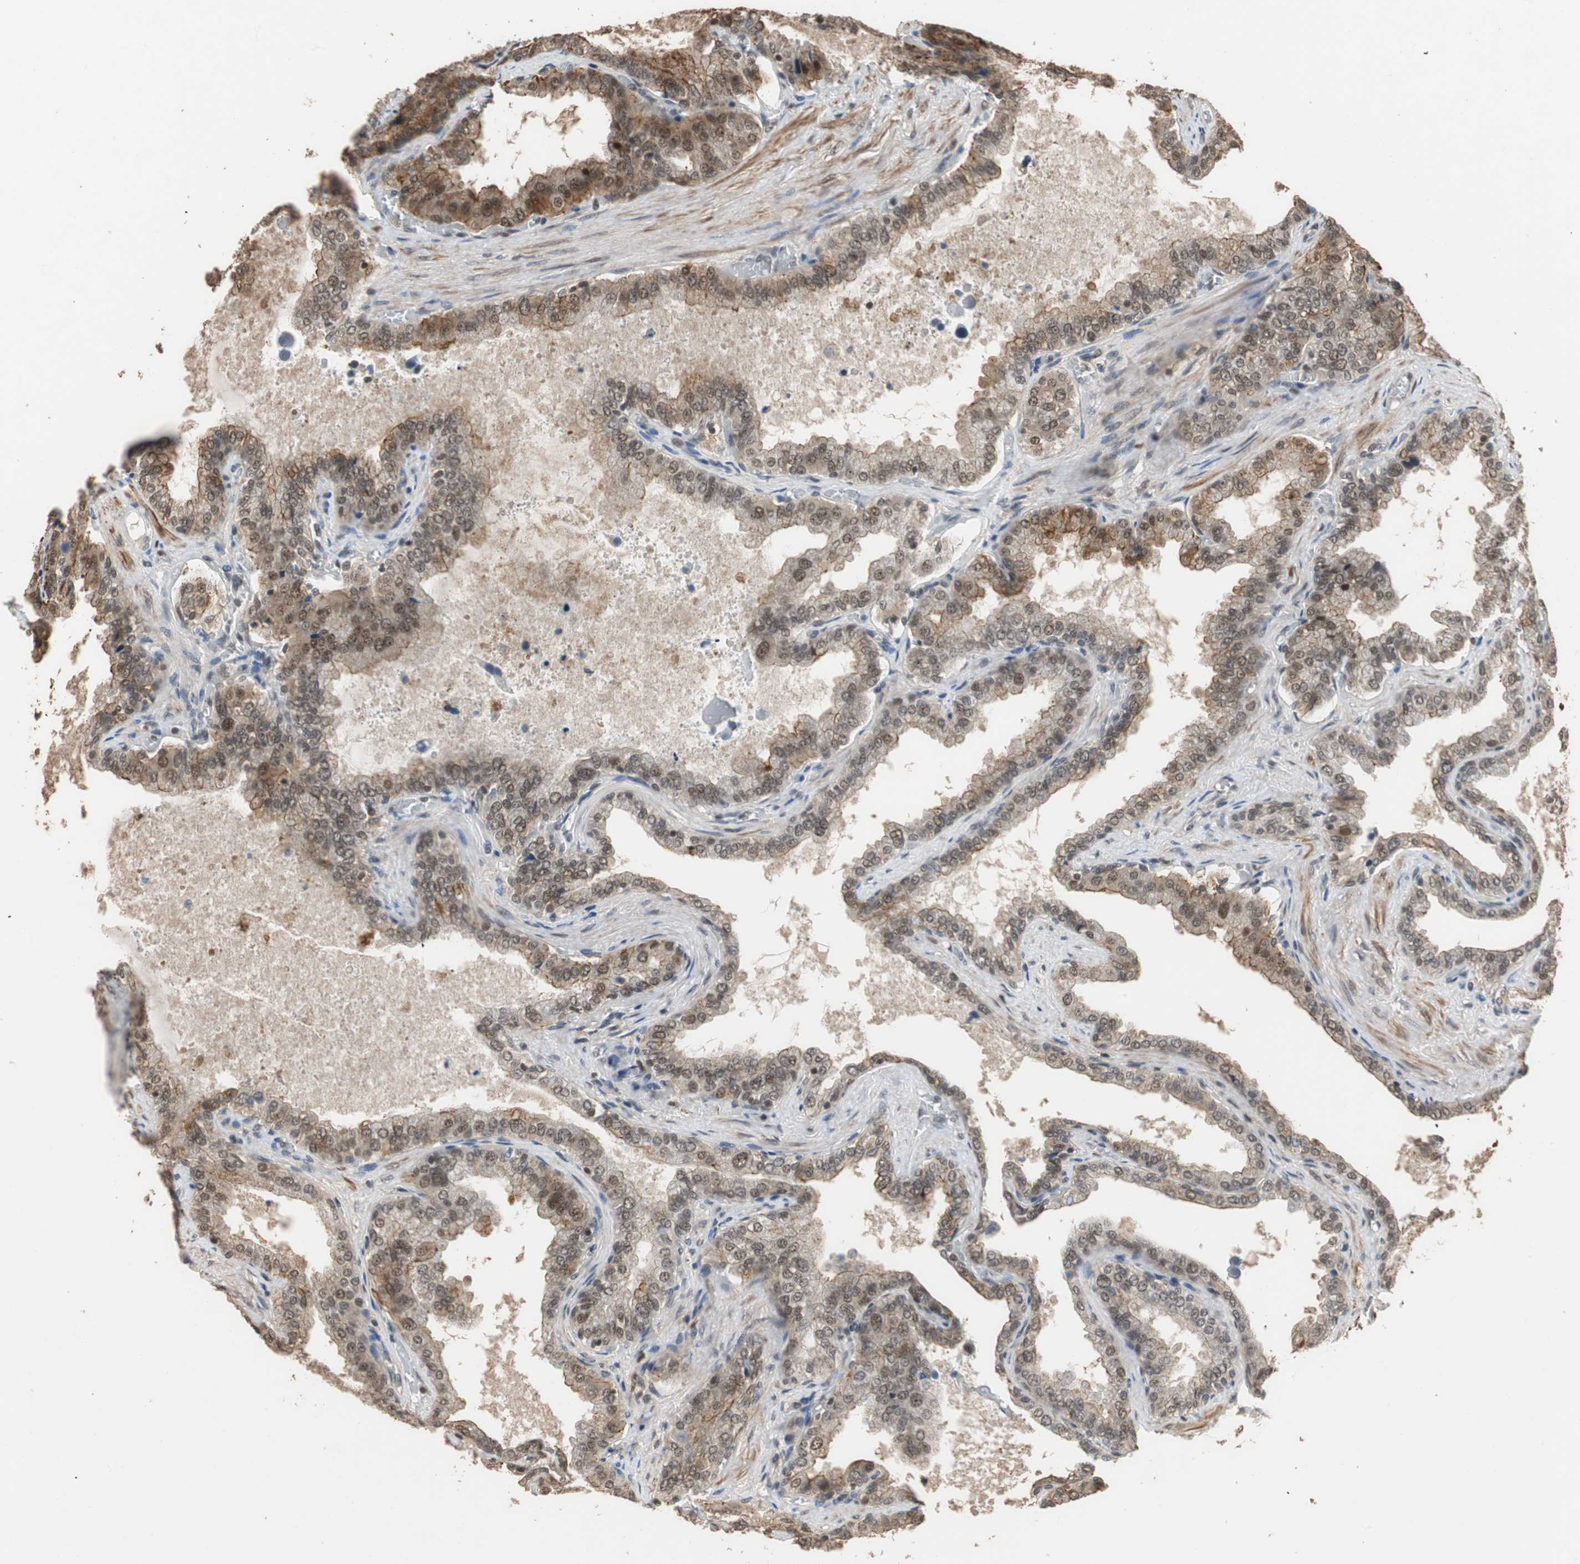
{"staining": {"intensity": "moderate", "quantity": ">75%", "location": "cytoplasmic/membranous,nuclear"}, "tissue": "seminal vesicle", "cell_type": "Glandular cells", "image_type": "normal", "snomed": [{"axis": "morphology", "description": "Normal tissue, NOS"}, {"axis": "topography", "description": "Seminal veicle"}], "caption": "Seminal vesicle stained with DAB immunohistochemistry displays medium levels of moderate cytoplasmic/membranous,nuclear positivity in about >75% of glandular cells.", "gene": "CDC5L", "patient": {"sex": "male", "age": 46}}